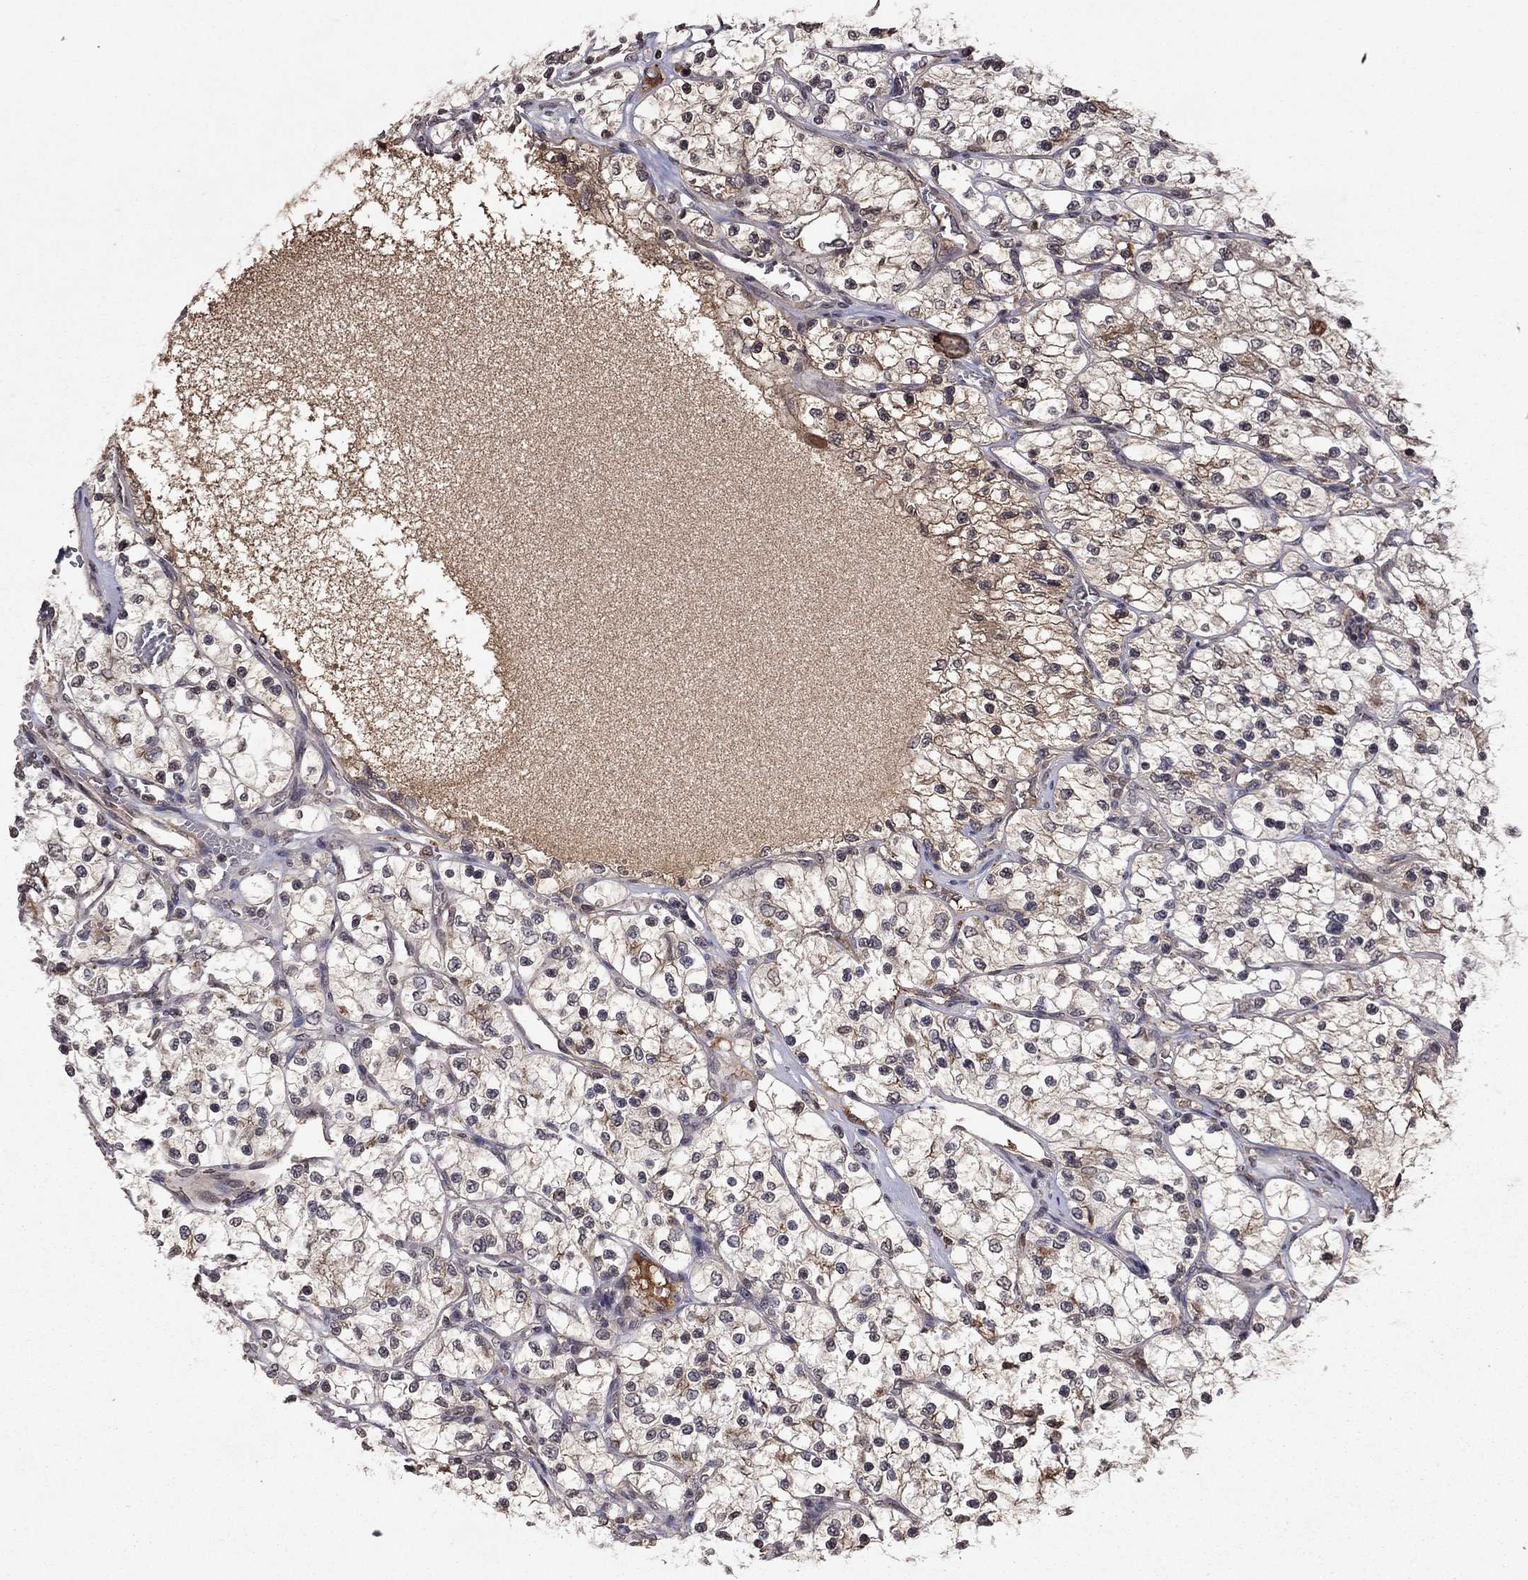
{"staining": {"intensity": "moderate", "quantity": "<25%", "location": "cytoplasmic/membranous"}, "tissue": "renal cancer", "cell_type": "Tumor cells", "image_type": "cancer", "snomed": [{"axis": "morphology", "description": "Adenocarcinoma, NOS"}, {"axis": "topography", "description": "Kidney"}], "caption": "The photomicrograph shows a brown stain indicating the presence of a protein in the cytoplasmic/membranous of tumor cells in renal cancer (adenocarcinoma). (IHC, brightfield microscopy, high magnification).", "gene": "NLGN1", "patient": {"sex": "female", "age": 69}}